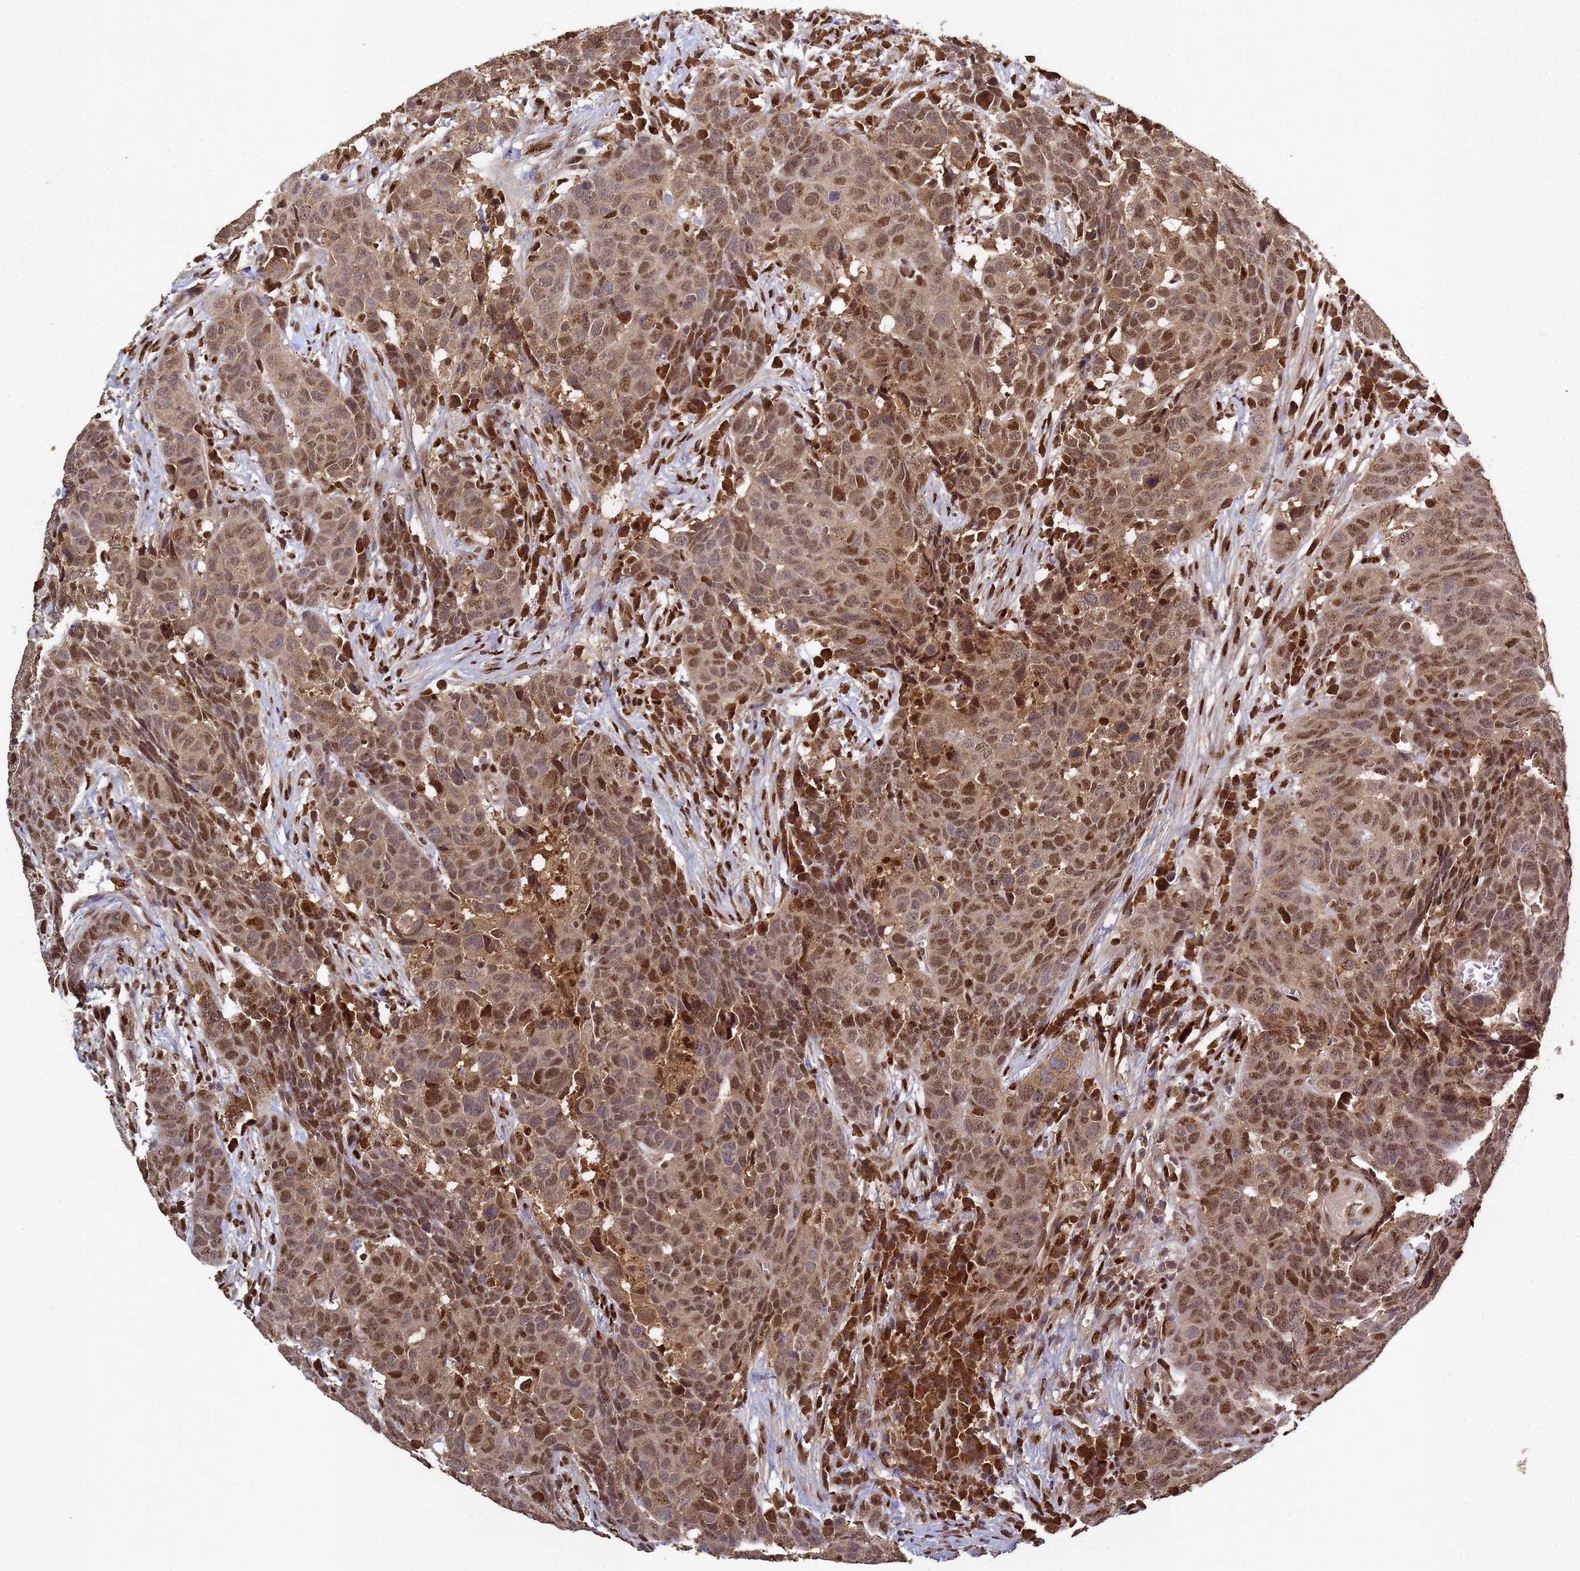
{"staining": {"intensity": "moderate", "quantity": ">75%", "location": "nuclear"}, "tissue": "head and neck cancer", "cell_type": "Tumor cells", "image_type": "cancer", "snomed": [{"axis": "morphology", "description": "Squamous cell carcinoma, NOS"}, {"axis": "topography", "description": "Head-Neck"}], "caption": "Head and neck squamous cell carcinoma stained with IHC displays moderate nuclear positivity in approximately >75% of tumor cells.", "gene": "SECISBP2", "patient": {"sex": "male", "age": 66}}